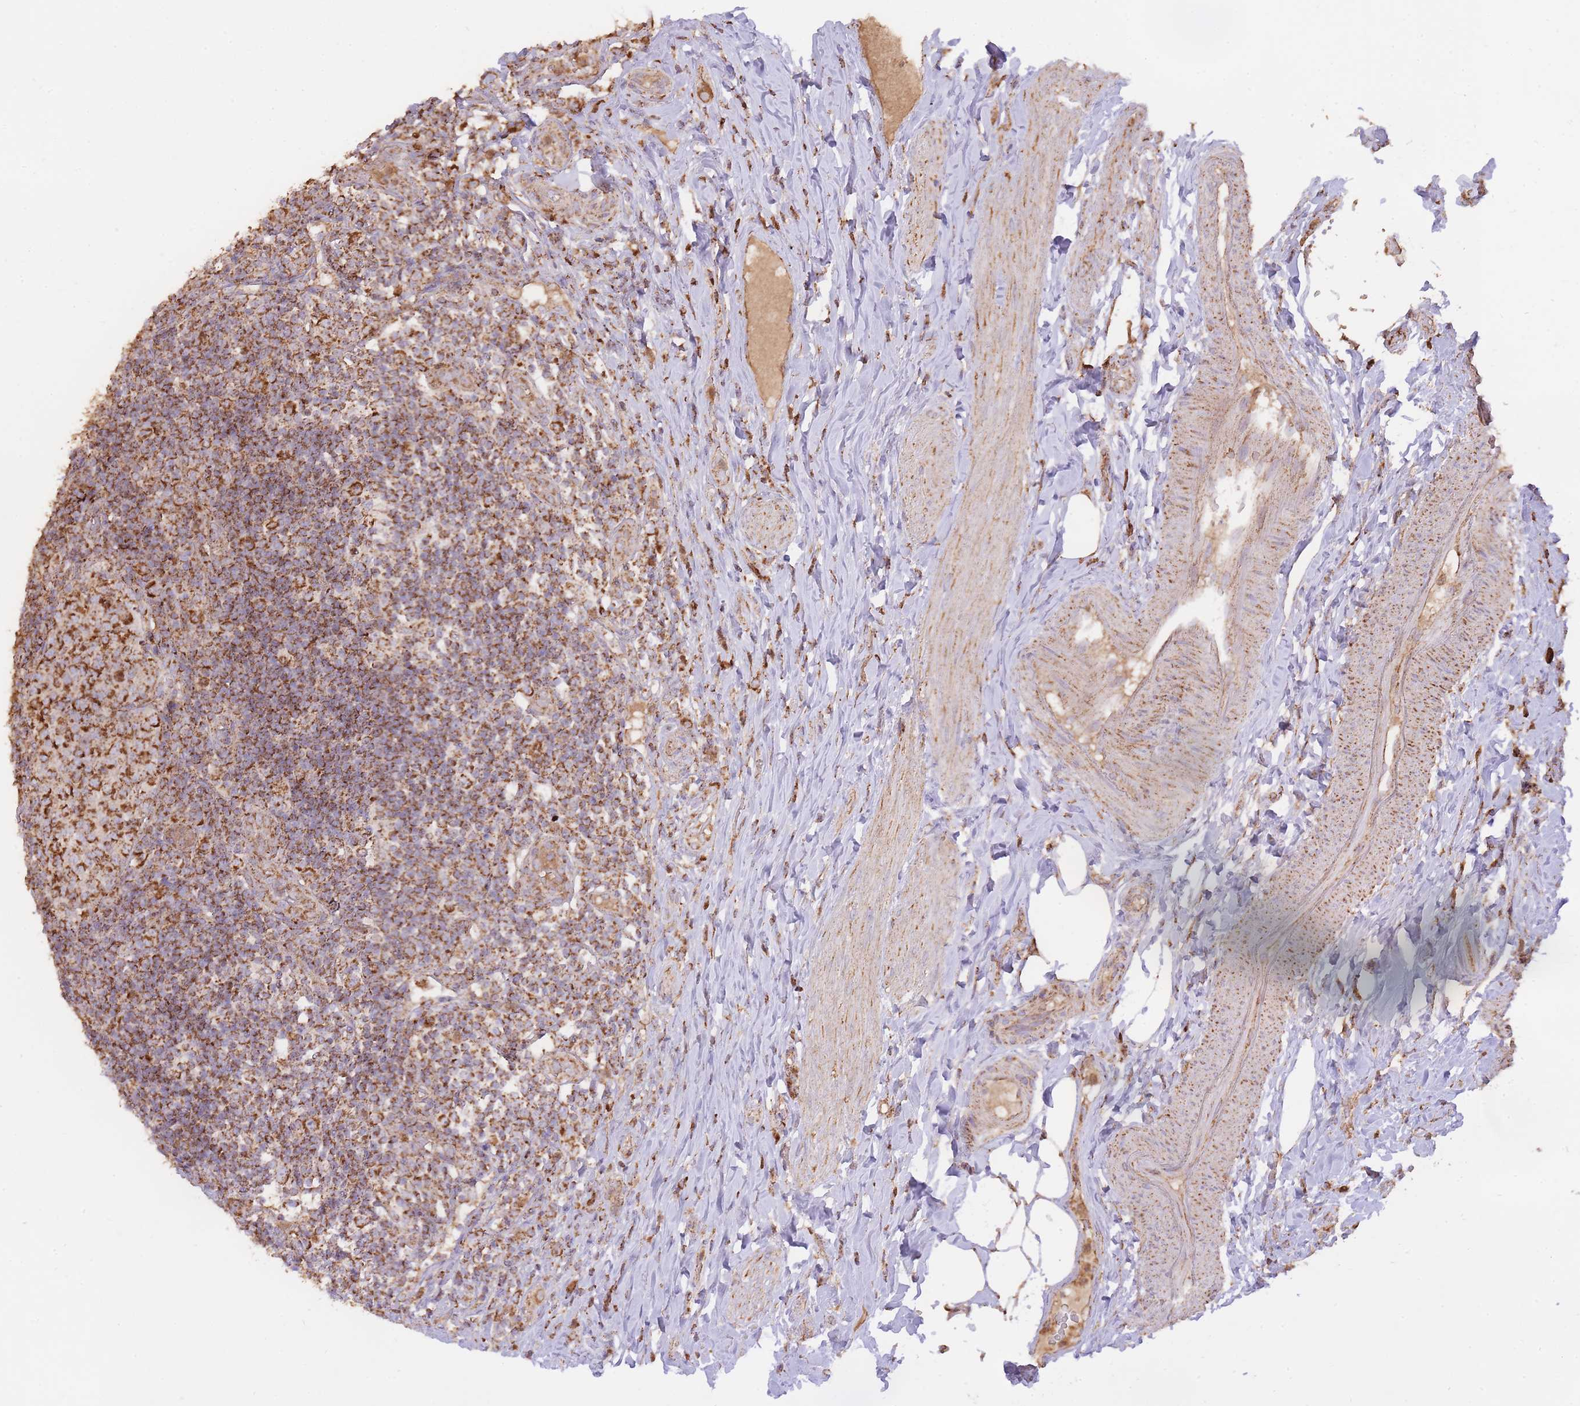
{"staining": {"intensity": "strong", "quantity": ">75%", "location": "cytoplasmic/membranous"}, "tissue": "appendix", "cell_type": "Glandular cells", "image_type": "normal", "snomed": [{"axis": "morphology", "description": "Normal tissue, NOS"}, {"axis": "topography", "description": "Appendix"}], "caption": "IHC of benign appendix exhibits high levels of strong cytoplasmic/membranous positivity in approximately >75% of glandular cells. The protein of interest is shown in brown color, while the nuclei are stained blue.", "gene": "PREP", "patient": {"sex": "female", "age": 43}}